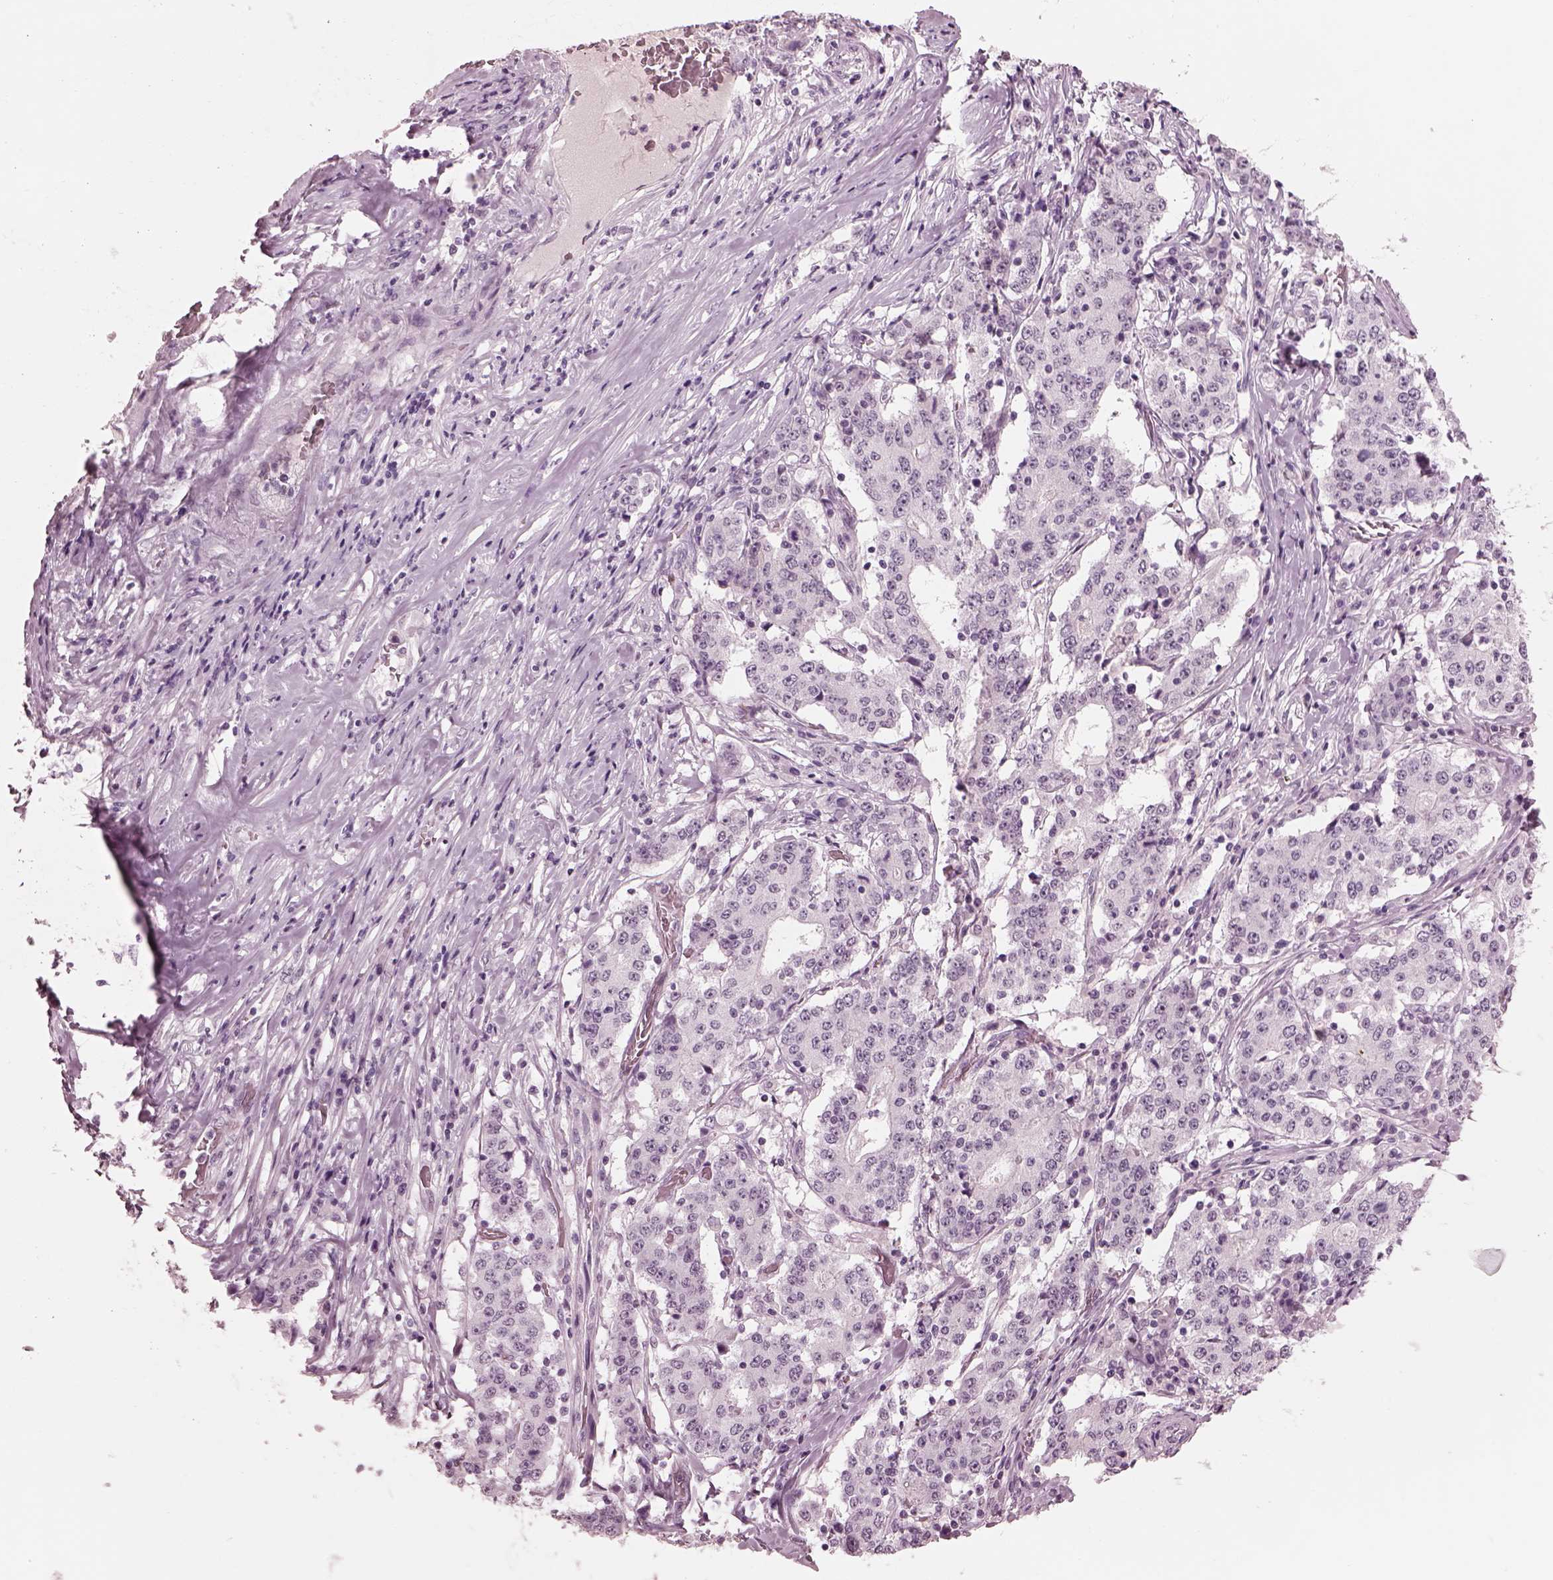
{"staining": {"intensity": "negative", "quantity": "none", "location": "none"}, "tissue": "stomach cancer", "cell_type": "Tumor cells", "image_type": "cancer", "snomed": [{"axis": "morphology", "description": "Adenocarcinoma, NOS"}, {"axis": "topography", "description": "Stomach"}], "caption": "DAB immunohistochemical staining of human stomach cancer displays no significant staining in tumor cells.", "gene": "GARIN4", "patient": {"sex": "male", "age": 59}}